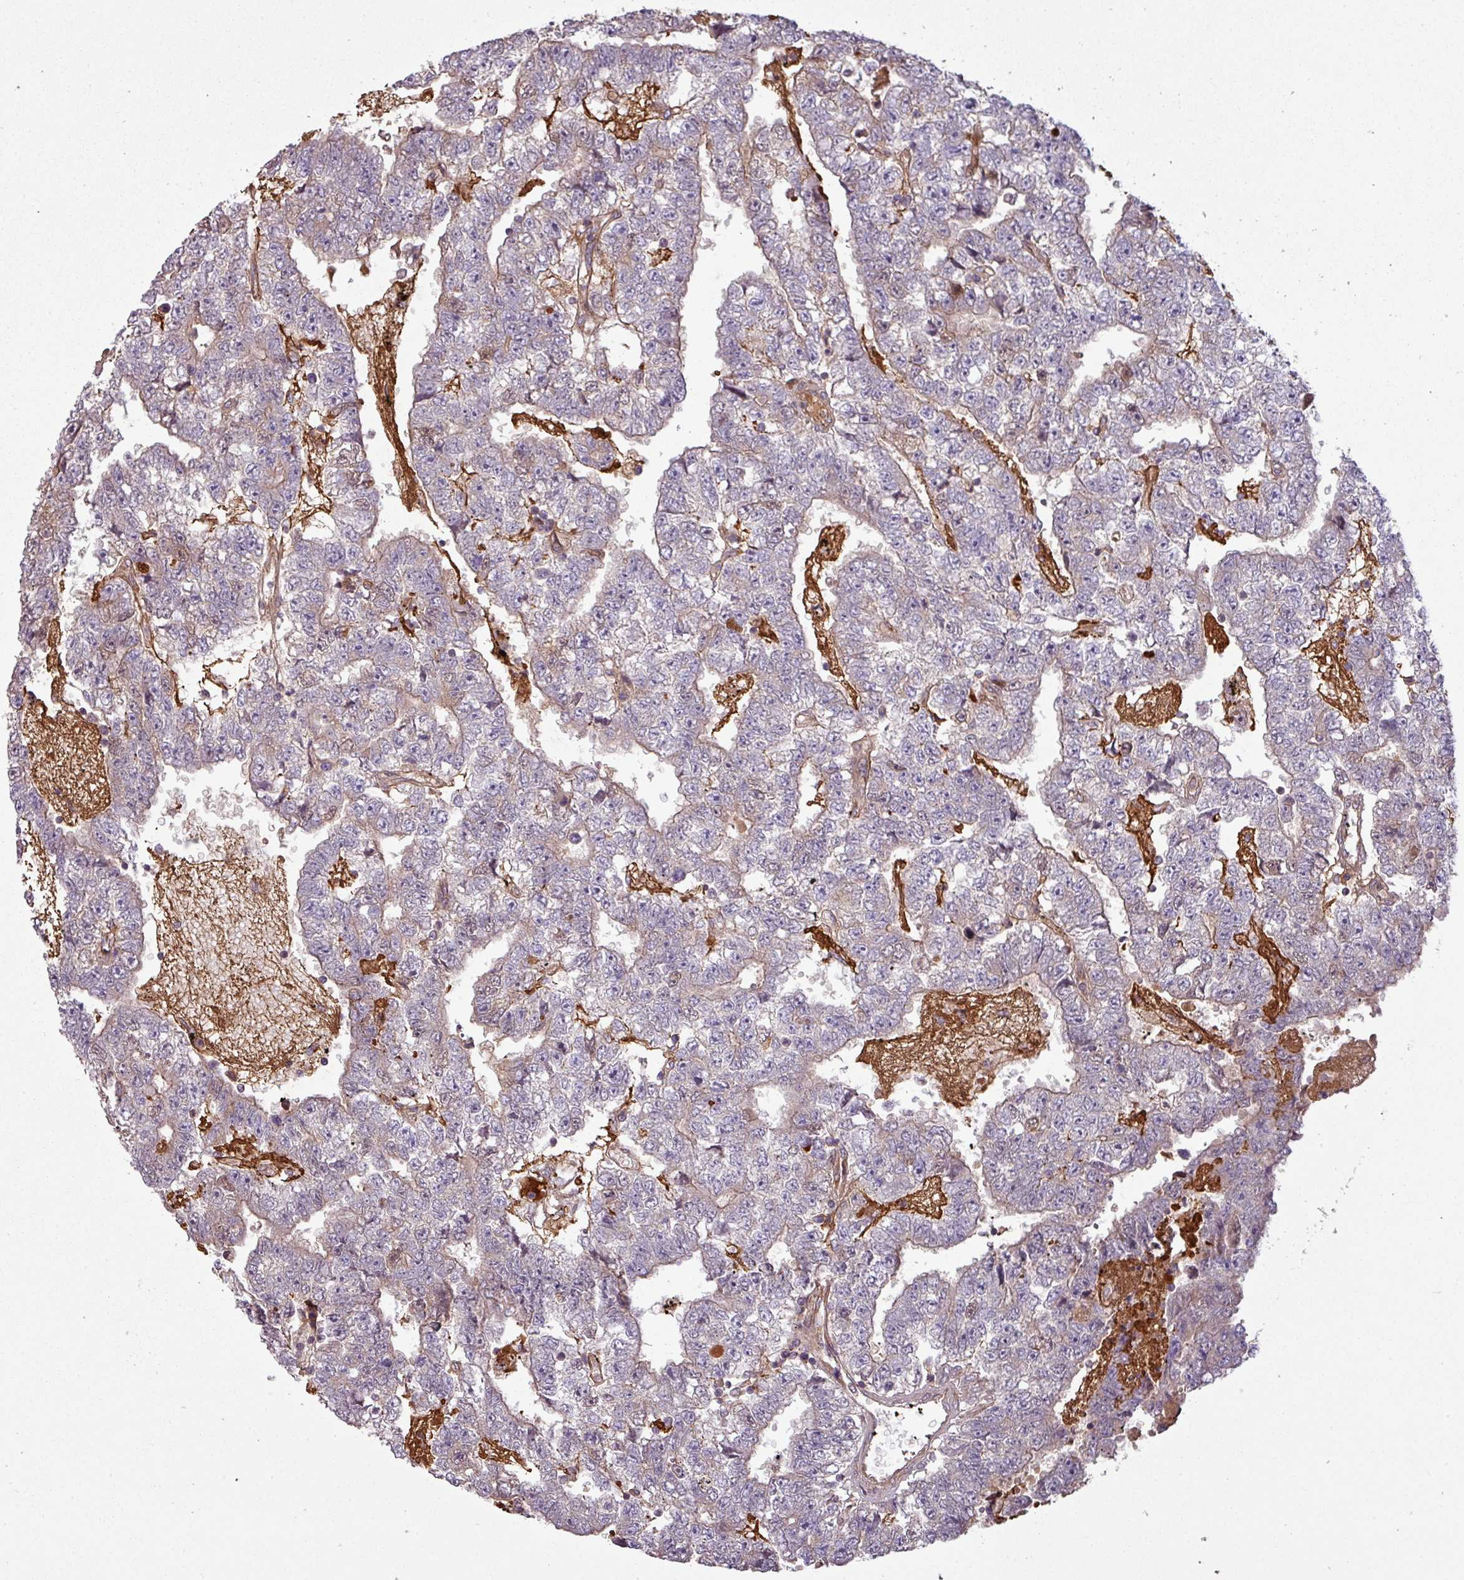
{"staining": {"intensity": "negative", "quantity": "none", "location": "none"}, "tissue": "testis cancer", "cell_type": "Tumor cells", "image_type": "cancer", "snomed": [{"axis": "morphology", "description": "Carcinoma, Embryonal, NOS"}, {"axis": "topography", "description": "Testis"}], "caption": "High magnification brightfield microscopy of testis cancer stained with DAB (3,3'-diaminobenzidine) (brown) and counterstained with hematoxylin (blue): tumor cells show no significant staining.", "gene": "SNRNP25", "patient": {"sex": "male", "age": 25}}